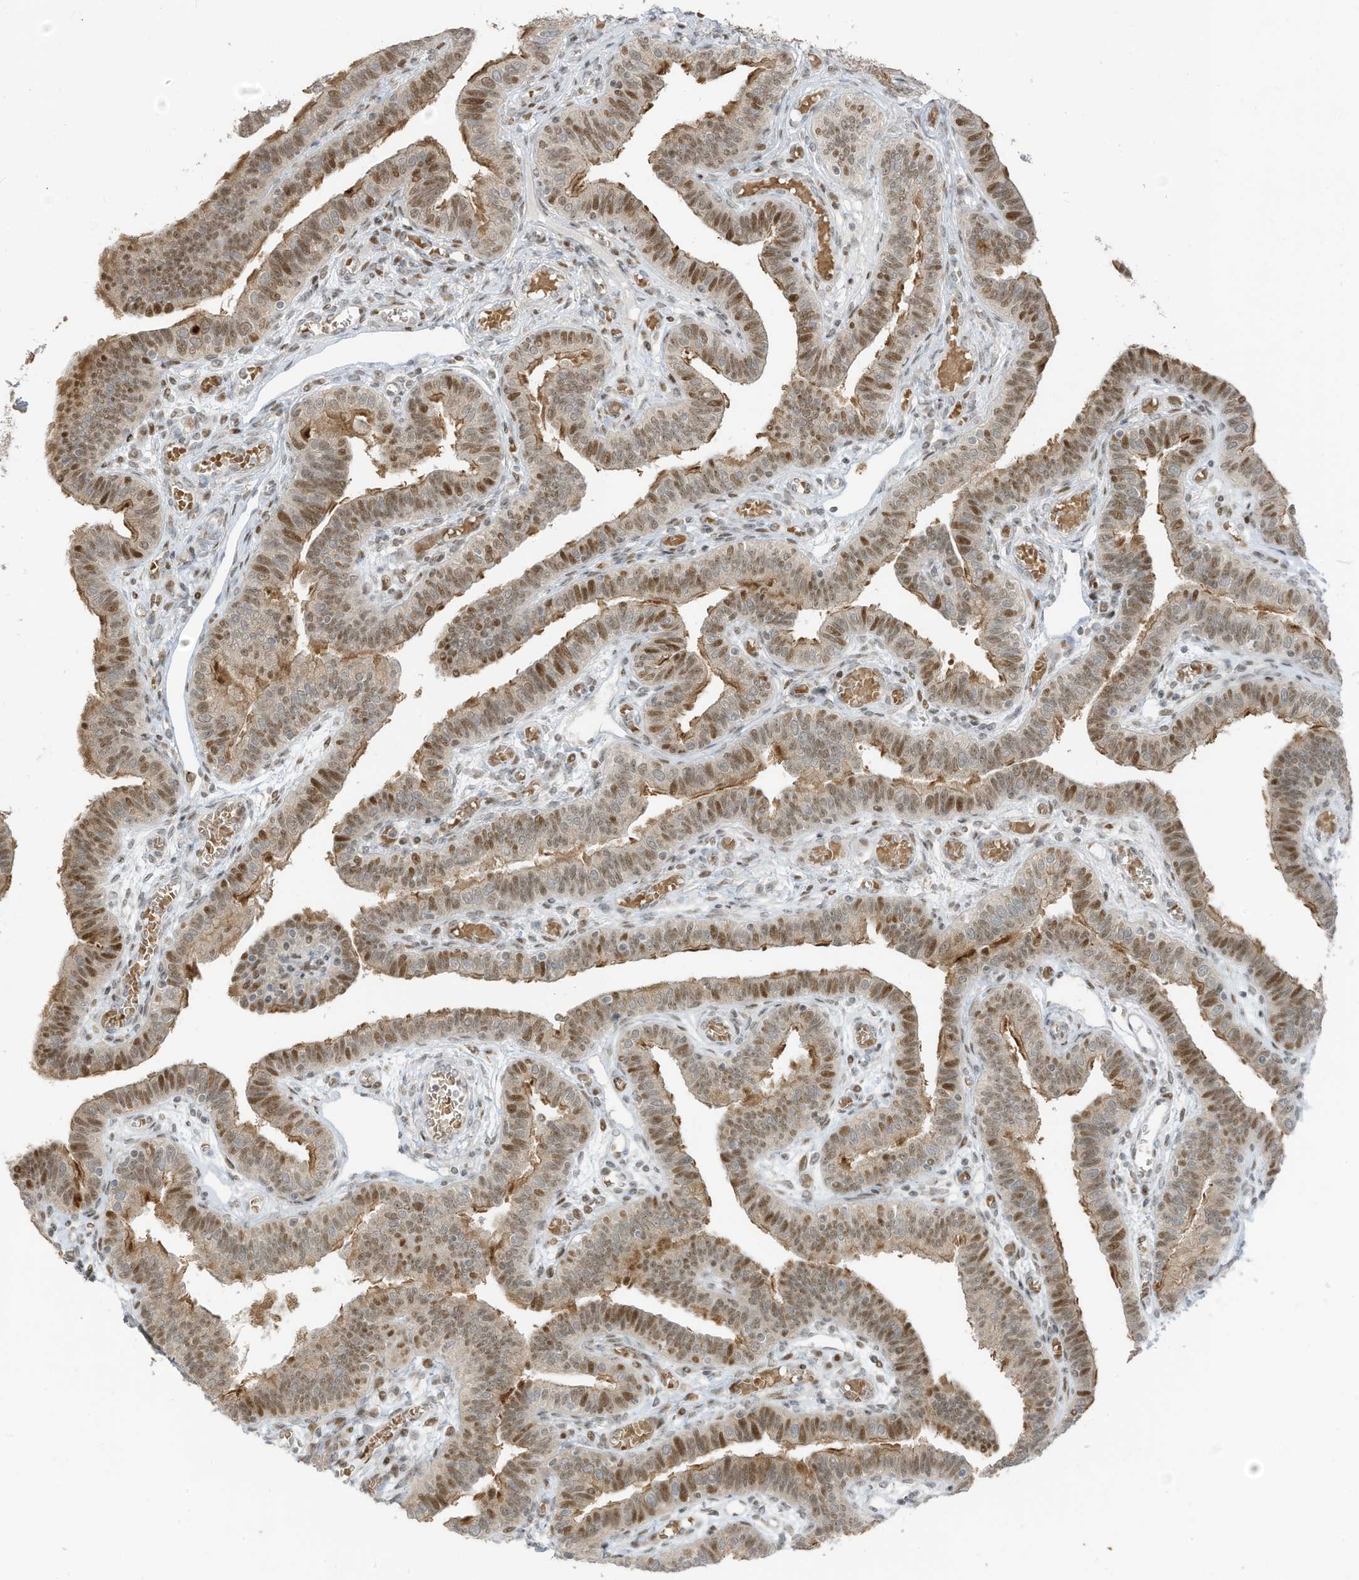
{"staining": {"intensity": "moderate", "quantity": ">75%", "location": "cytoplasmic/membranous,nuclear"}, "tissue": "fallopian tube", "cell_type": "Glandular cells", "image_type": "normal", "snomed": [{"axis": "morphology", "description": "Normal tissue, NOS"}, {"axis": "topography", "description": "Fallopian tube"}], "caption": "Protein staining of benign fallopian tube shows moderate cytoplasmic/membranous,nuclear positivity in about >75% of glandular cells. (DAB IHC with brightfield microscopy, high magnification).", "gene": "ZCWPW2", "patient": {"sex": "female", "age": 39}}